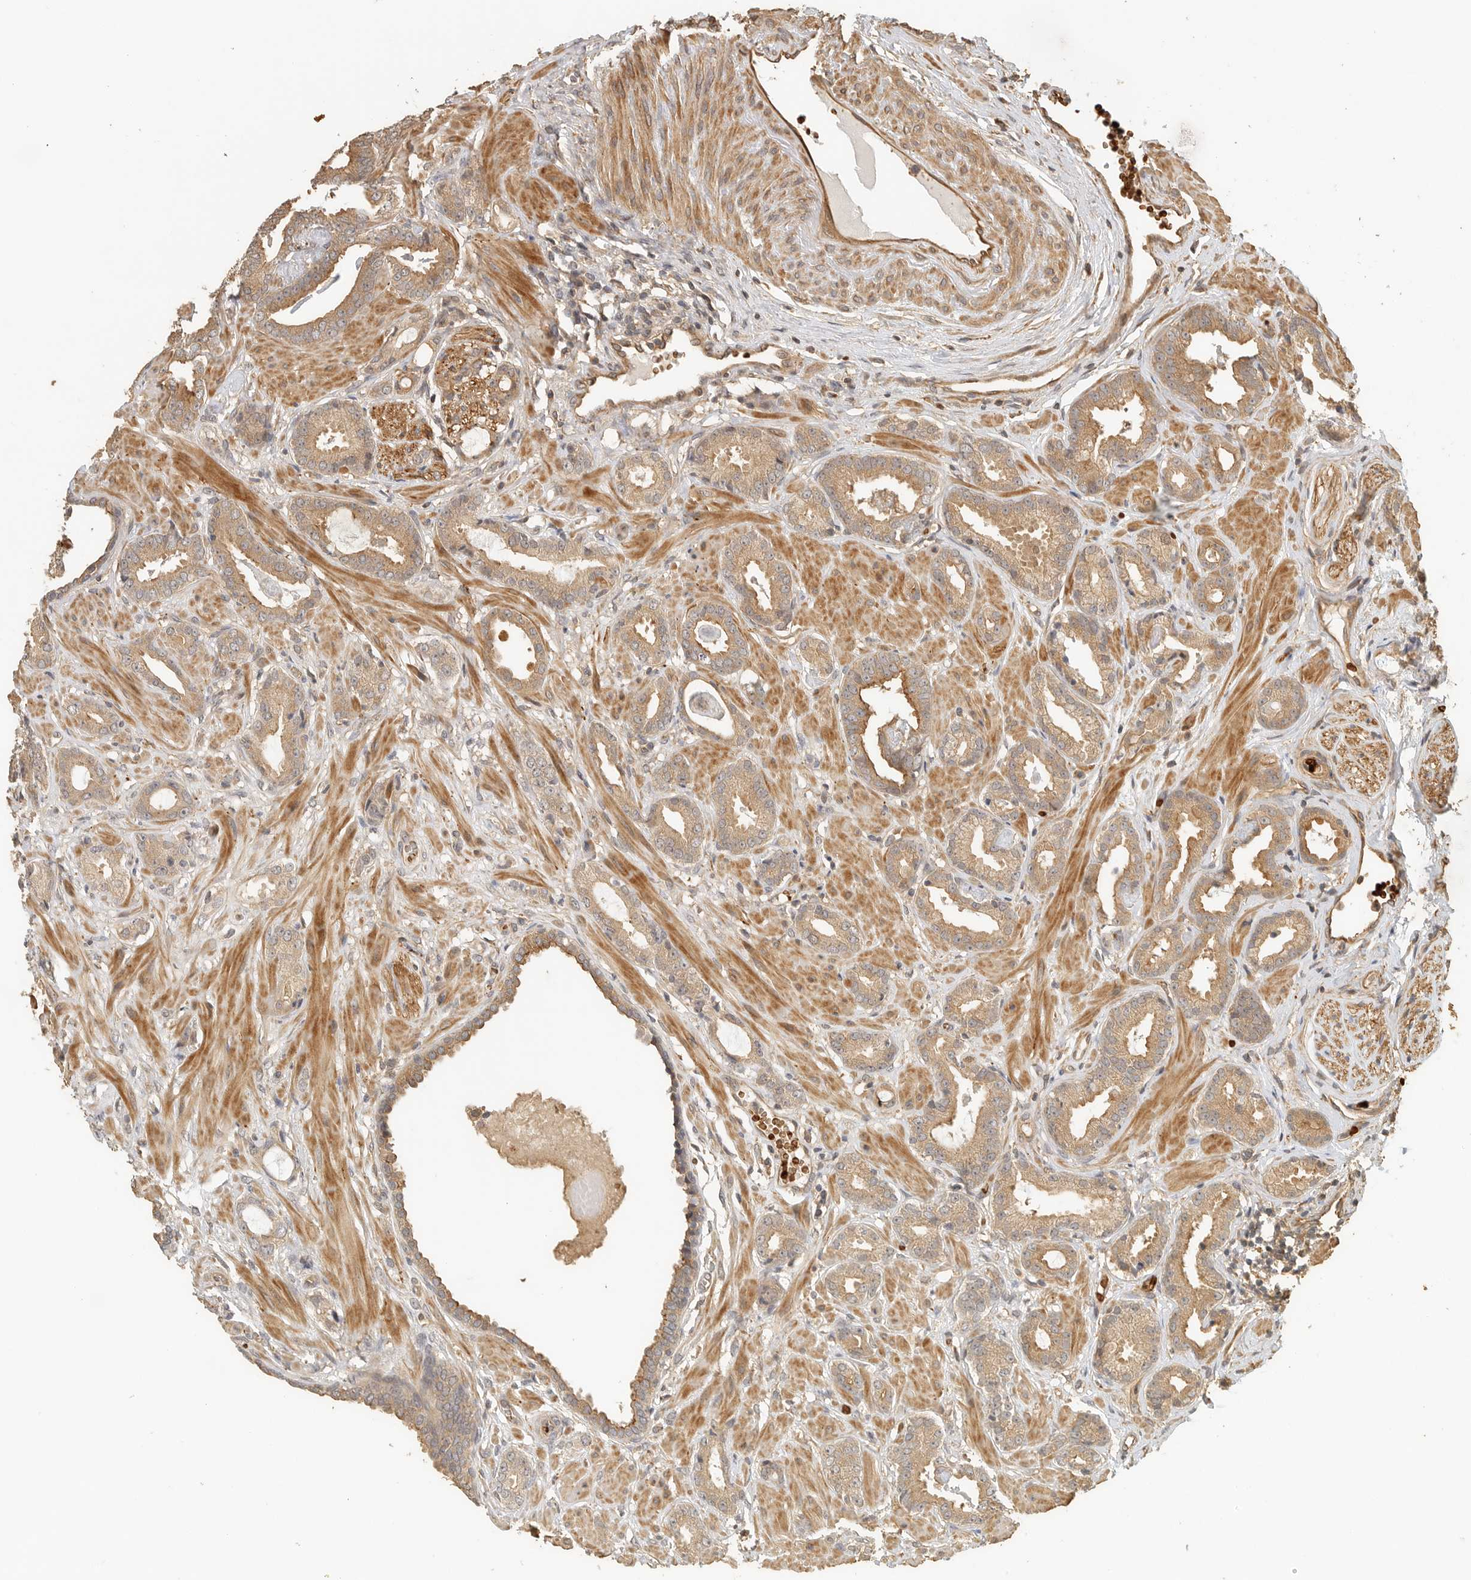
{"staining": {"intensity": "moderate", "quantity": ">75%", "location": "cytoplasmic/membranous"}, "tissue": "prostate cancer", "cell_type": "Tumor cells", "image_type": "cancer", "snomed": [{"axis": "morphology", "description": "Adenocarcinoma, Low grade"}, {"axis": "topography", "description": "Prostate"}], "caption": "This image displays IHC staining of low-grade adenocarcinoma (prostate), with medium moderate cytoplasmic/membranous staining in about >75% of tumor cells.", "gene": "OTUD6B", "patient": {"sex": "male", "age": 53}}